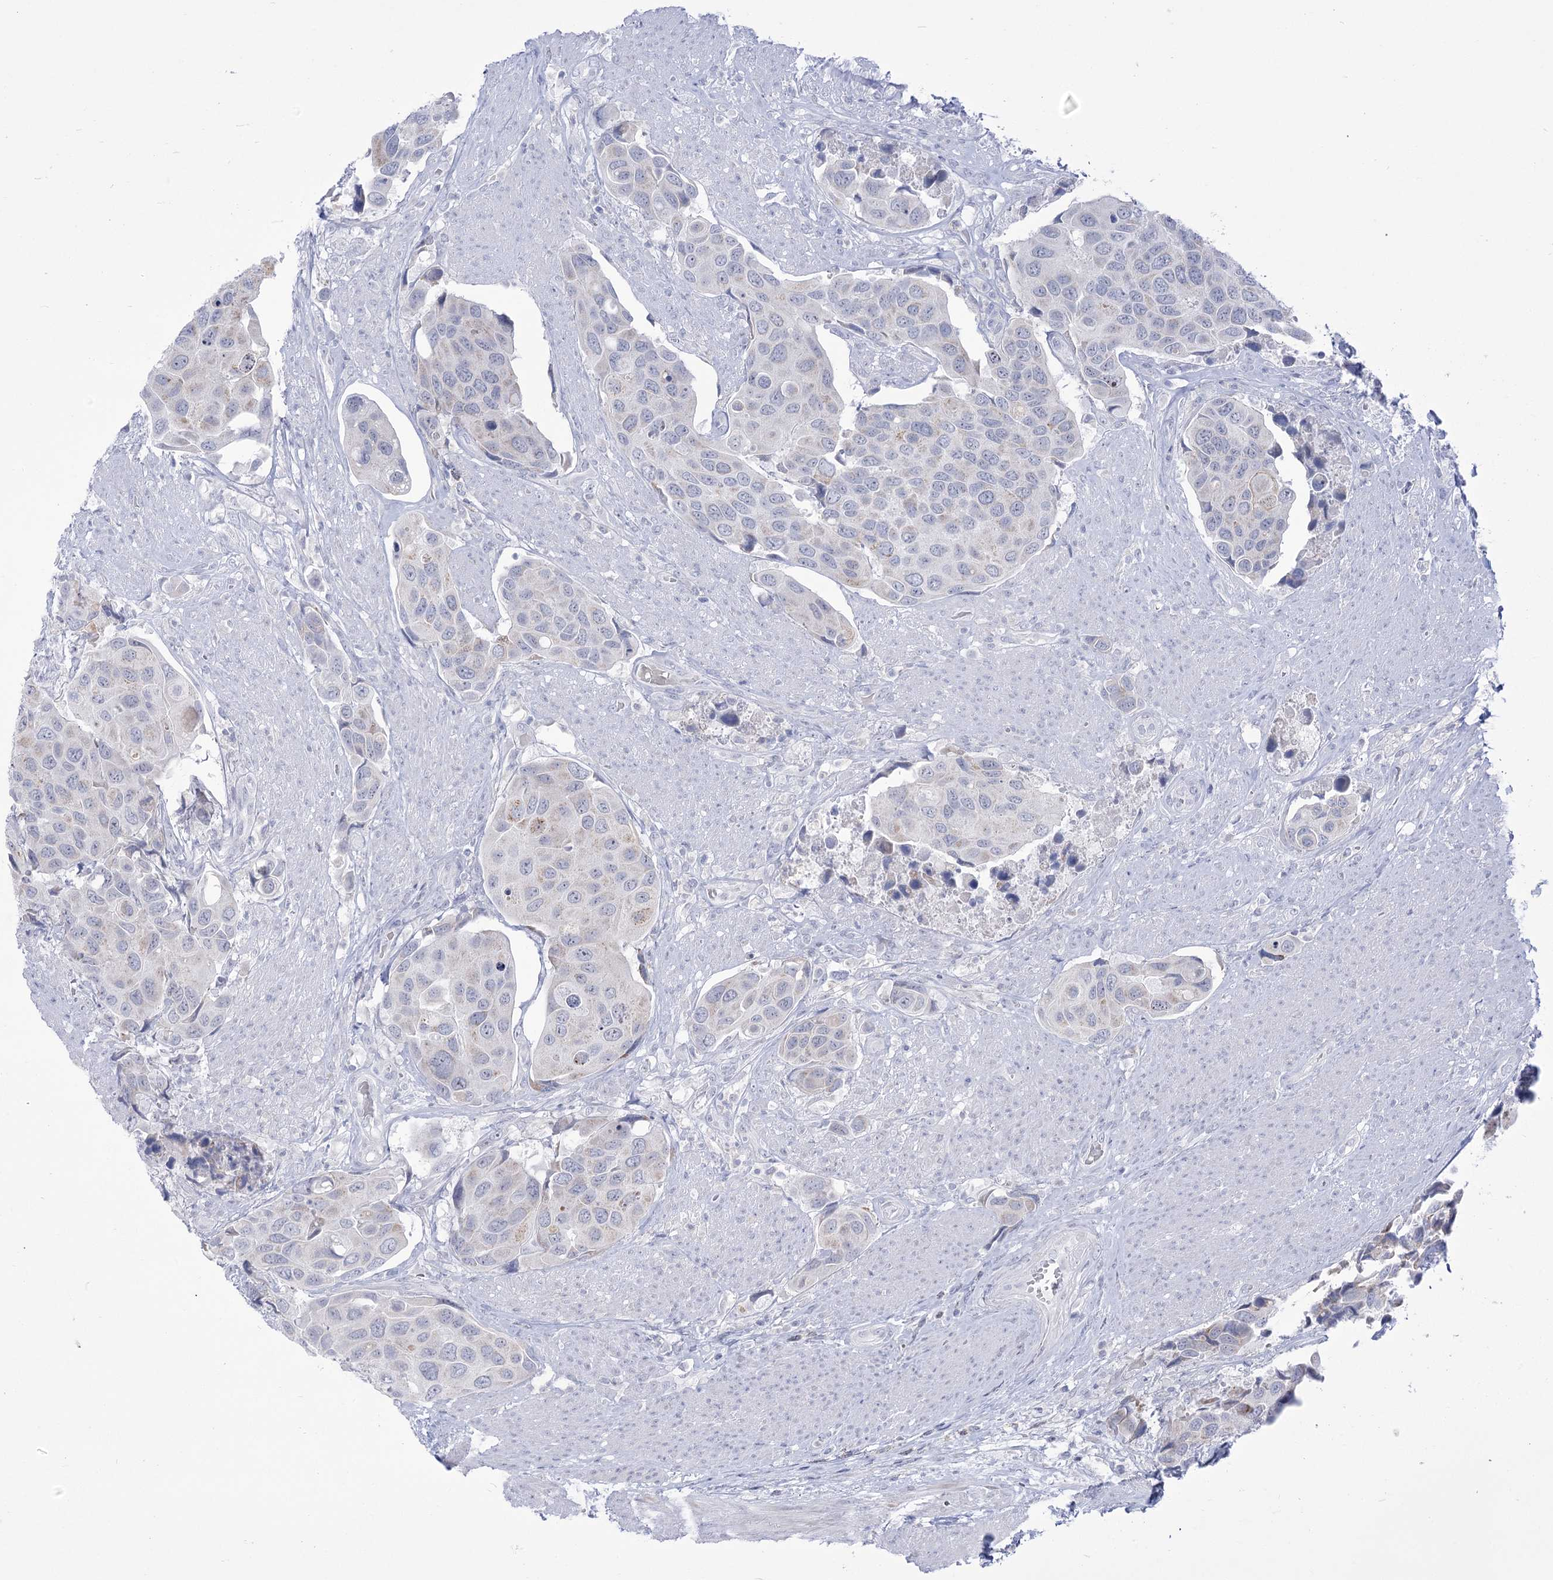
{"staining": {"intensity": "negative", "quantity": "none", "location": "none"}, "tissue": "urothelial cancer", "cell_type": "Tumor cells", "image_type": "cancer", "snomed": [{"axis": "morphology", "description": "Urothelial carcinoma, High grade"}, {"axis": "topography", "description": "Urinary bladder"}], "caption": "This is an IHC histopathology image of human urothelial cancer. There is no expression in tumor cells.", "gene": "BEND7", "patient": {"sex": "male", "age": 74}}